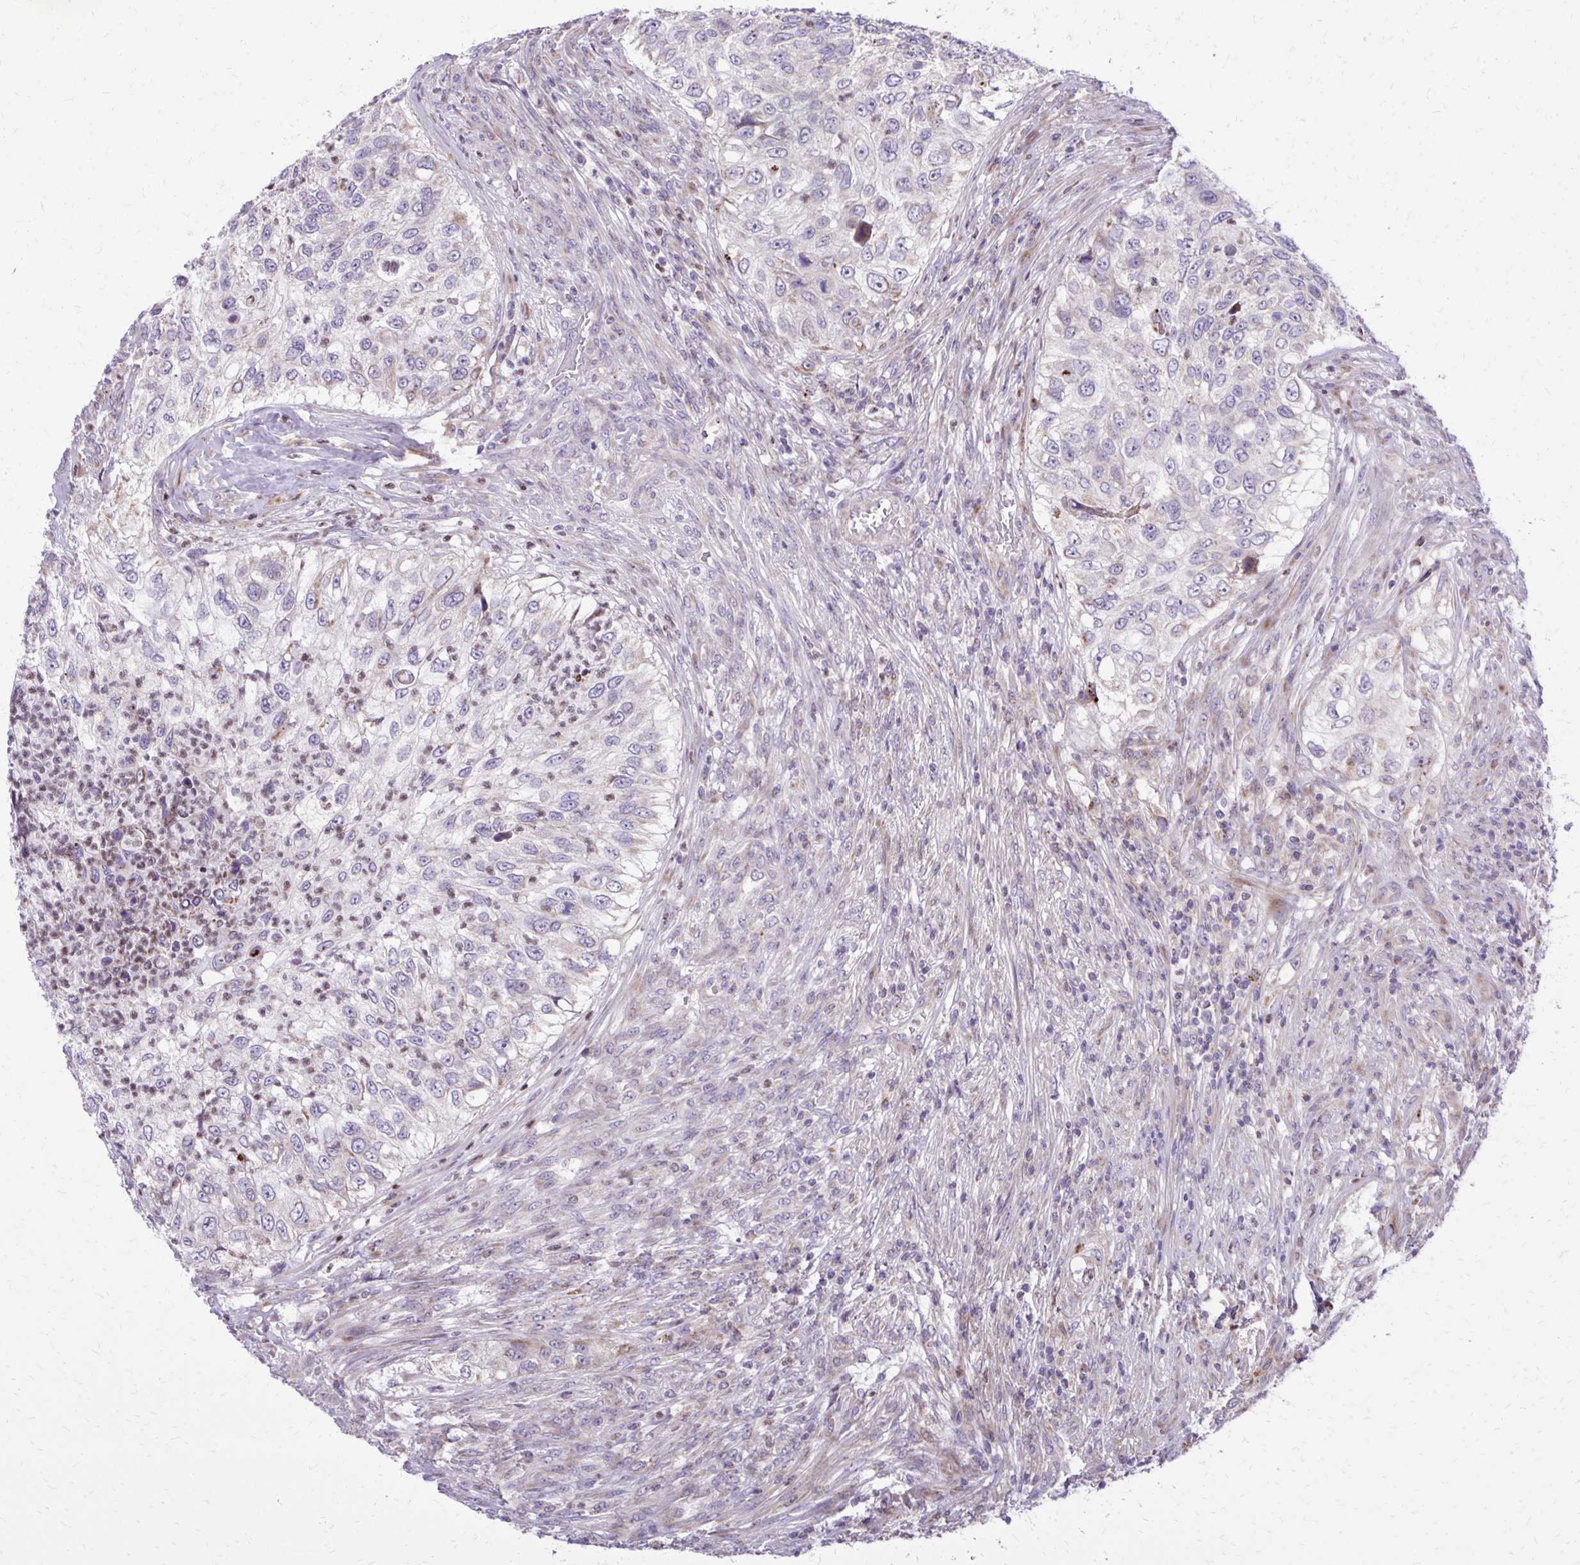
{"staining": {"intensity": "negative", "quantity": "none", "location": "none"}, "tissue": "urothelial cancer", "cell_type": "Tumor cells", "image_type": "cancer", "snomed": [{"axis": "morphology", "description": "Urothelial carcinoma, High grade"}, {"axis": "topography", "description": "Urinary bladder"}], "caption": "DAB immunohistochemical staining of human urothelial cancer exhibits no significant expression in tumor cells.", "gene": "ABCC3", "patient": {"sex": "female", "age": 60}}